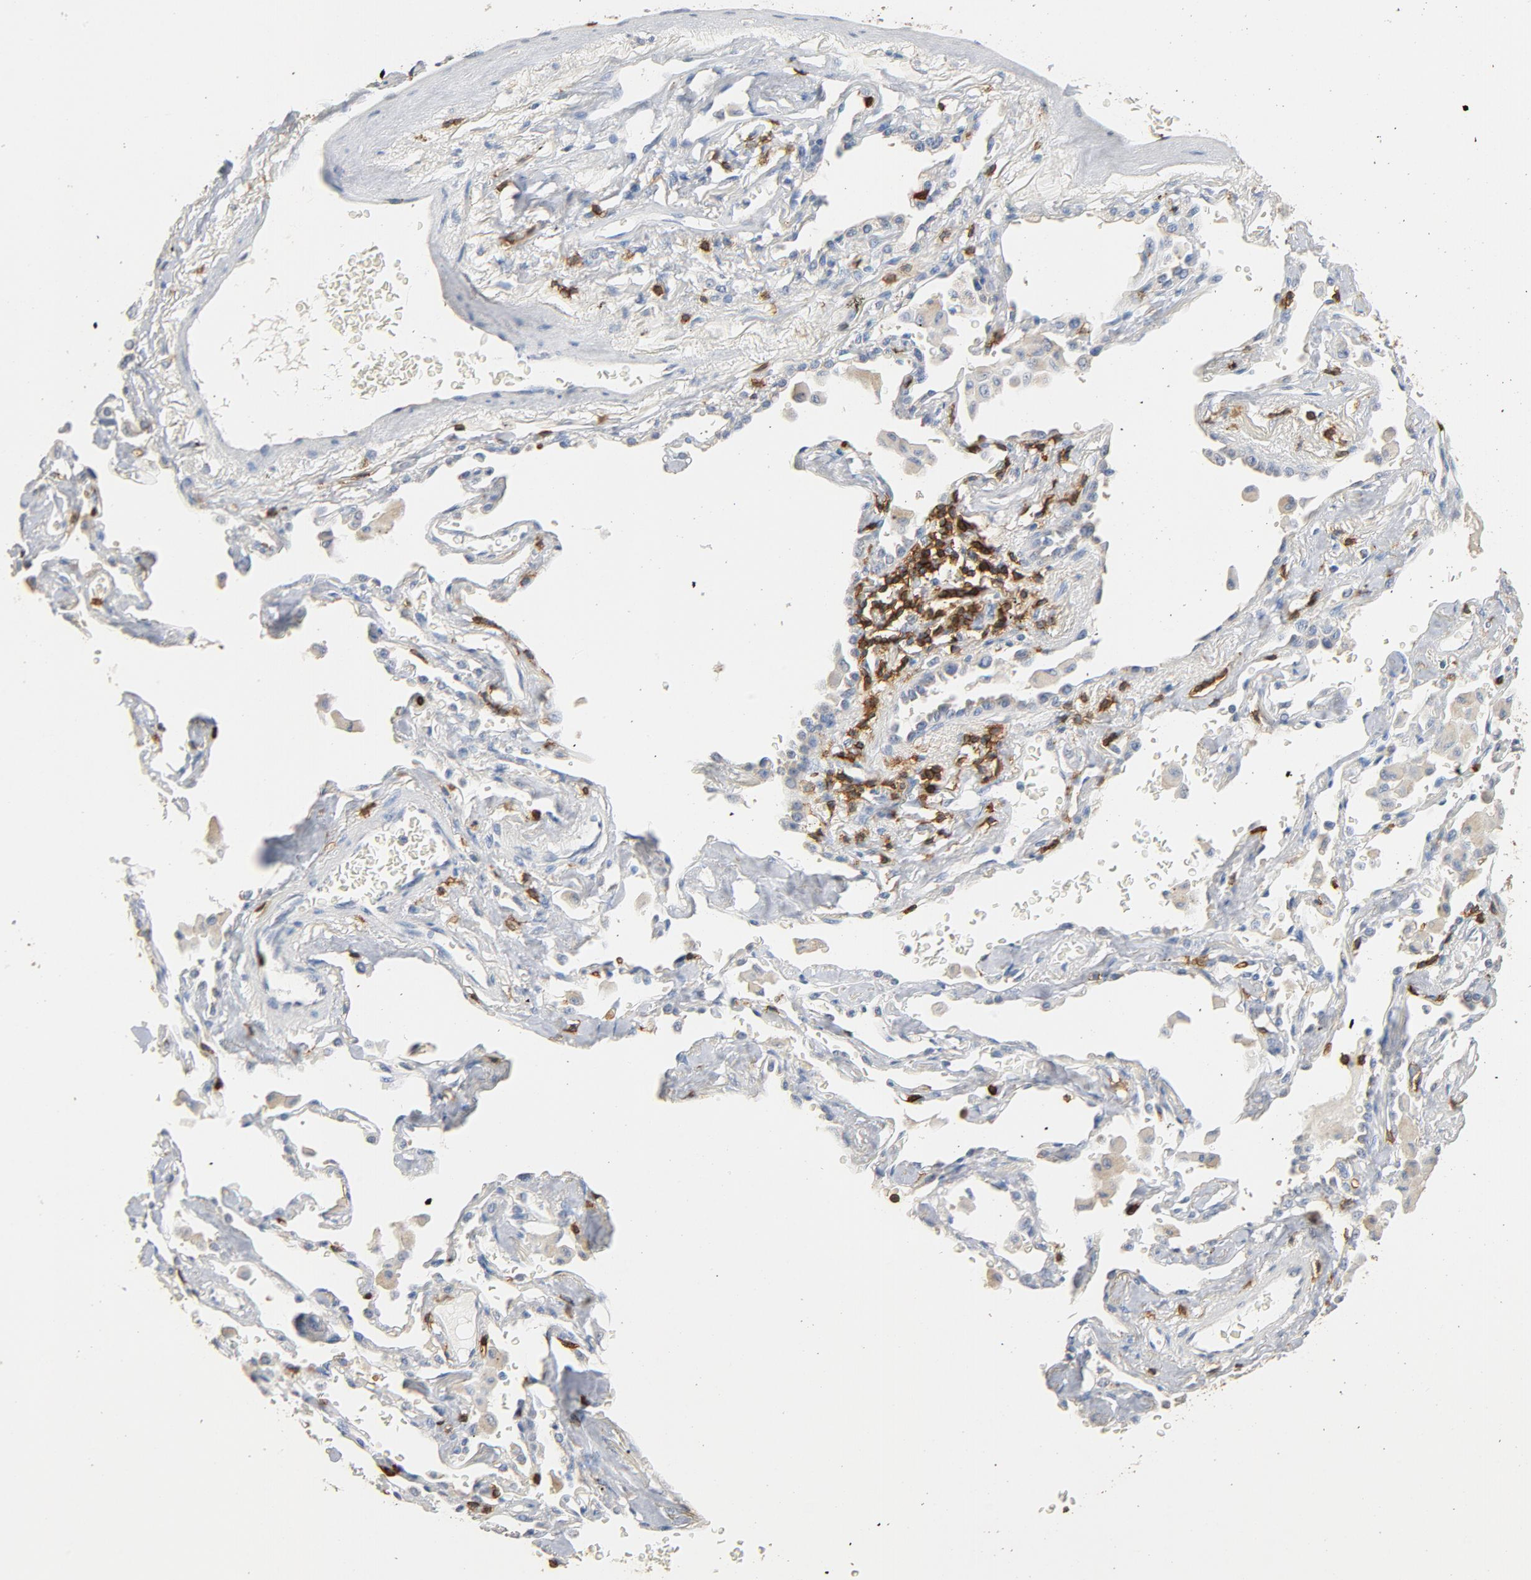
{"staining": {"intensity": "negative", "quantity": "none", "location": "none"}, "tissue": "lung cancer", "cell_type": "Tumor cells", "image_type": "cancer", "snomed": [{"axis": "morphology", "description": "Adenocarcinoma, NOS"}, {"axis": "topography", "description": "Lung"}], "caption": "An immunohistochemistry image of lung adenocarcinoma is shown. There is no staining in tumor cells of lung adenocarcinoma.", "gene": "CD247", "patient": {"sex": "female", "age": 64}}